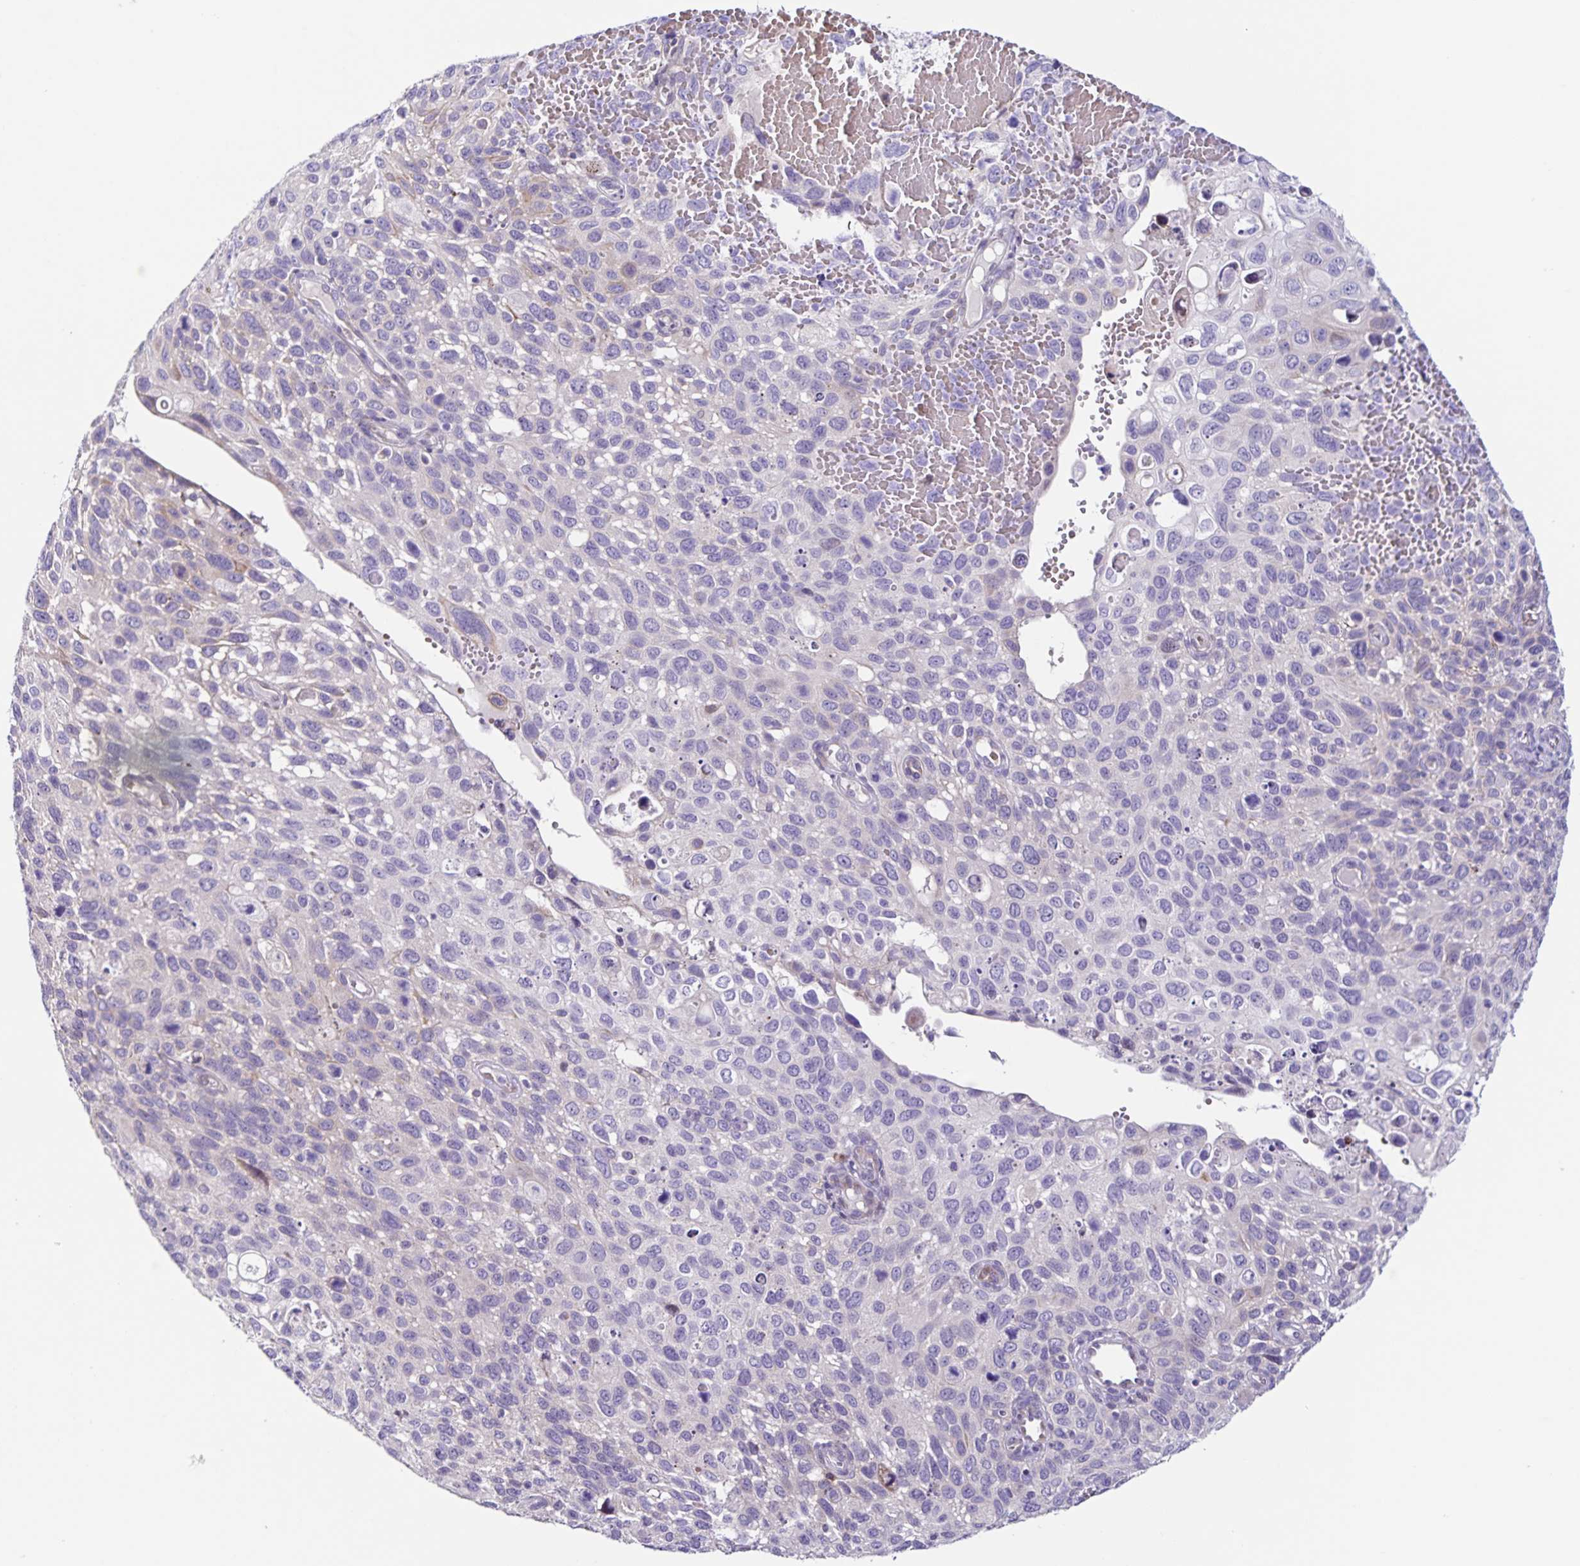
{"staining": {"intensity": "negative", "quantity": "none", "location": "none"}, "tissue": "cervical cancer", "cell_type": "Tumor cells", "image_type": "cancer", "snomed": [{"axis": "morphology", "description": "Squamous cell carcinoma, NOS"}, {"axis": "topography", "description": "Cervix"}], "caption": "Cervical cancer stained for a protein using IHC displays no positivity tumor cells.", "gene": "RNFT2", "patient": {"sex": "female", "age": 70}}